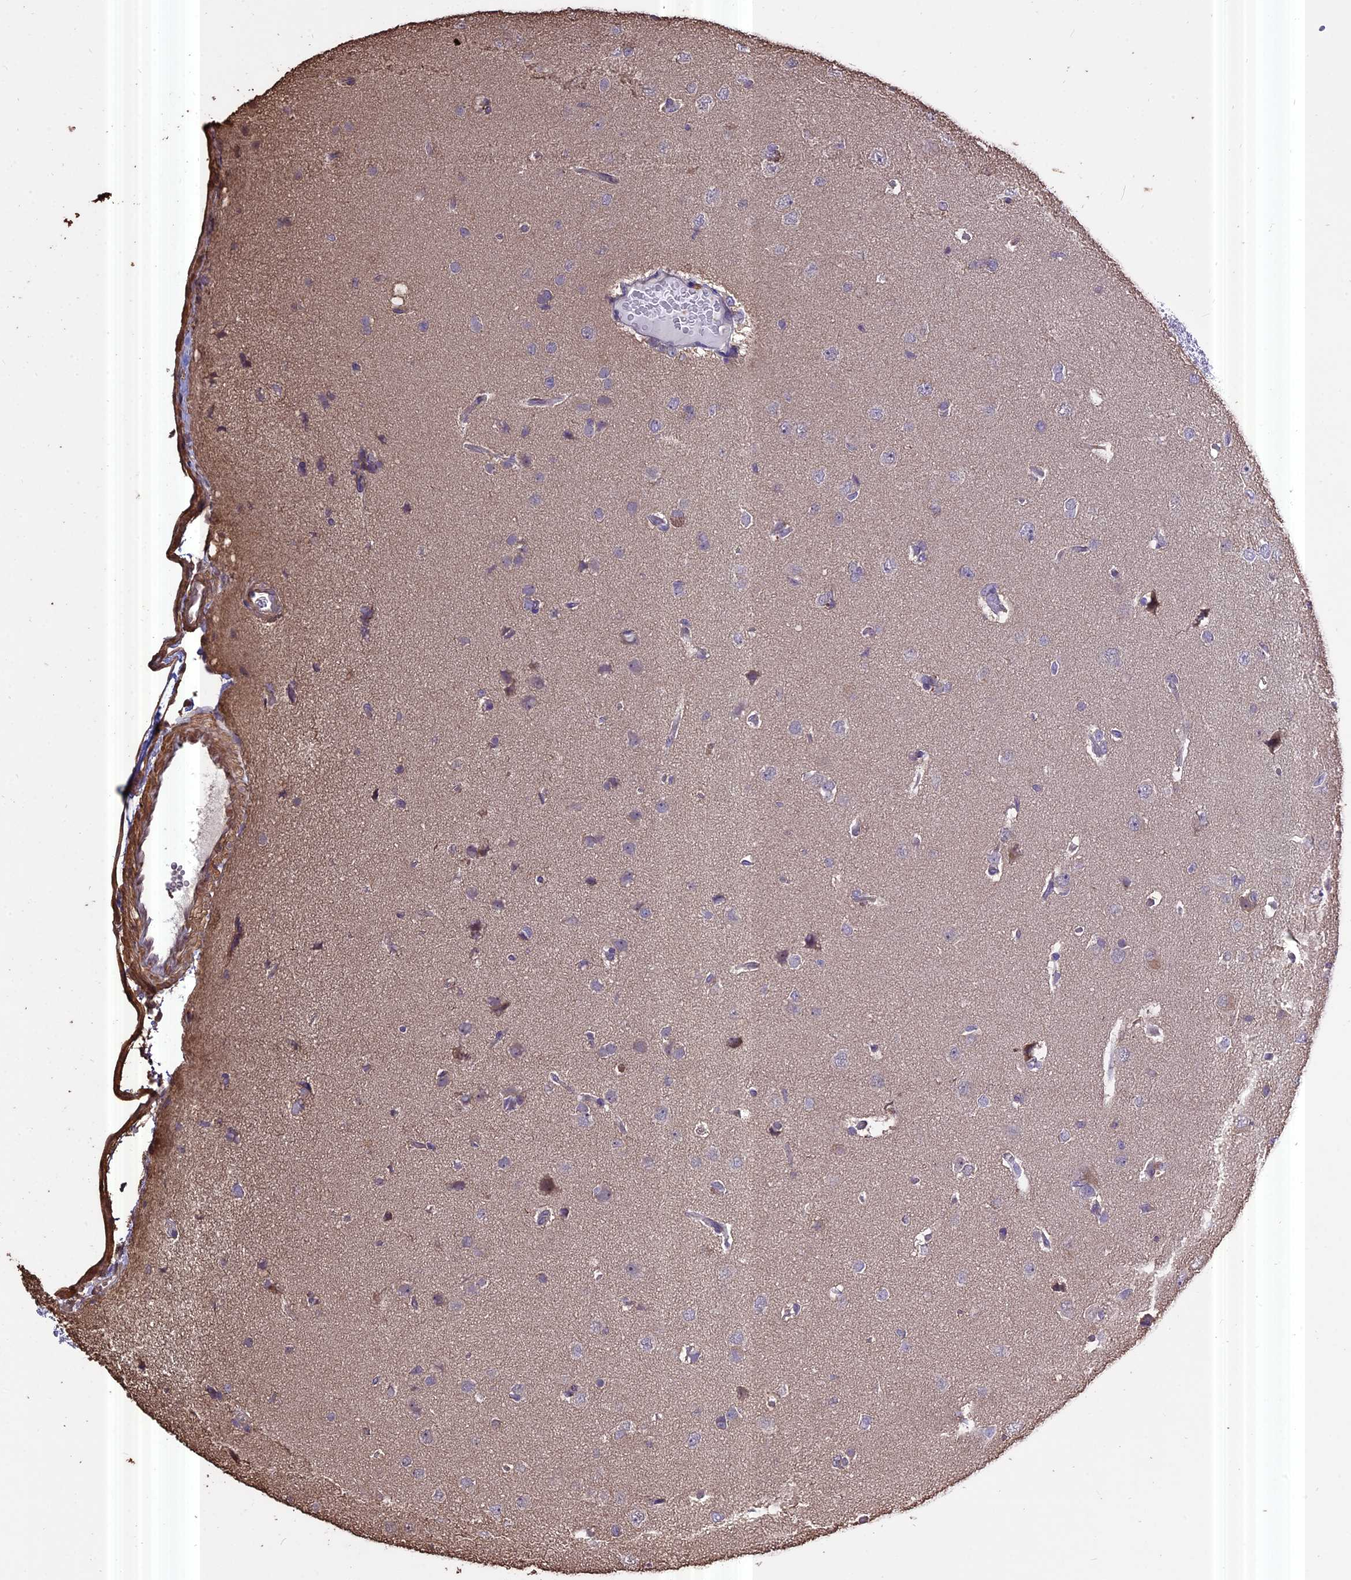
{"staining": {"intensity": "negative", "quantity": "none", "location": "none"}, "tissue": "glioma", "cell_type": "Tumor cells", "image_type": "cancer", "snomed": [{"axis": "morphology", "description": "Glioma, malignant, High grade"}, {"axis": "topography", "description": "Brain"}], "caption": "A high-resolution histopathology image shows IHC staining of glioma, which exhibits no significant expression in tumor cells.", "gene": "PGPEP1L", "patient": {"sex": "female", "age": 59}}